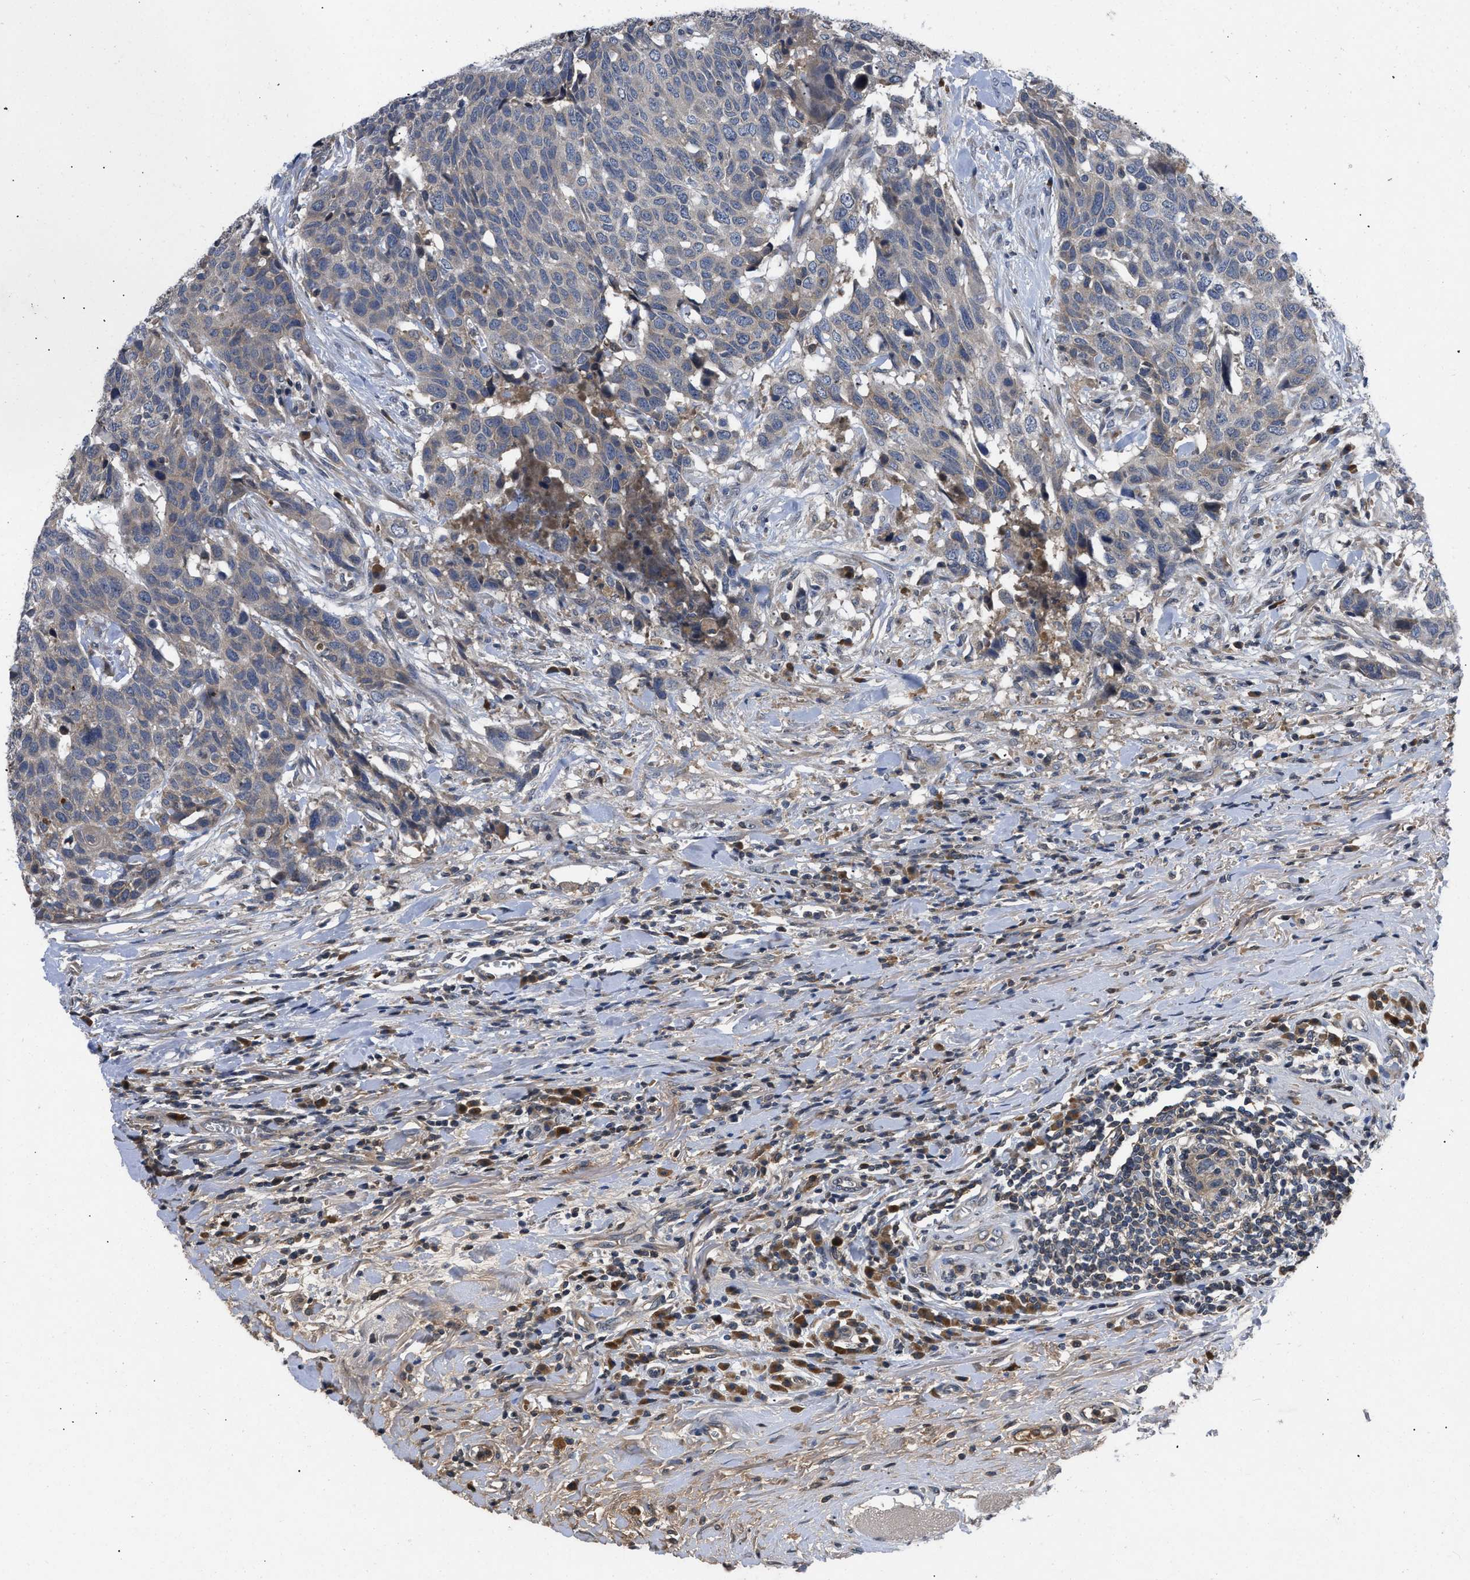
{"staining": {"intensity": "weak", "quantity": "<25%", "location": "cytoplasmic/membranous"}, "tissue": "head and neck cancer", "cell_type": "Tumor cells", "image_type": "cancer", "snomed": [{"axis": "morphology", "description": "Squamous cell carcinoma, NOS"}, {"axis": "topography", "description": "Head-Neck"}], "caption": "Immunohistochemistry (IHC) image of neoplastic tissue: human head and neck cancer stained with DAB exhibits no significant protein expression in tumor cells.", "gene": "VPS4A", "patient": {"sex": "male", "age": 66}}